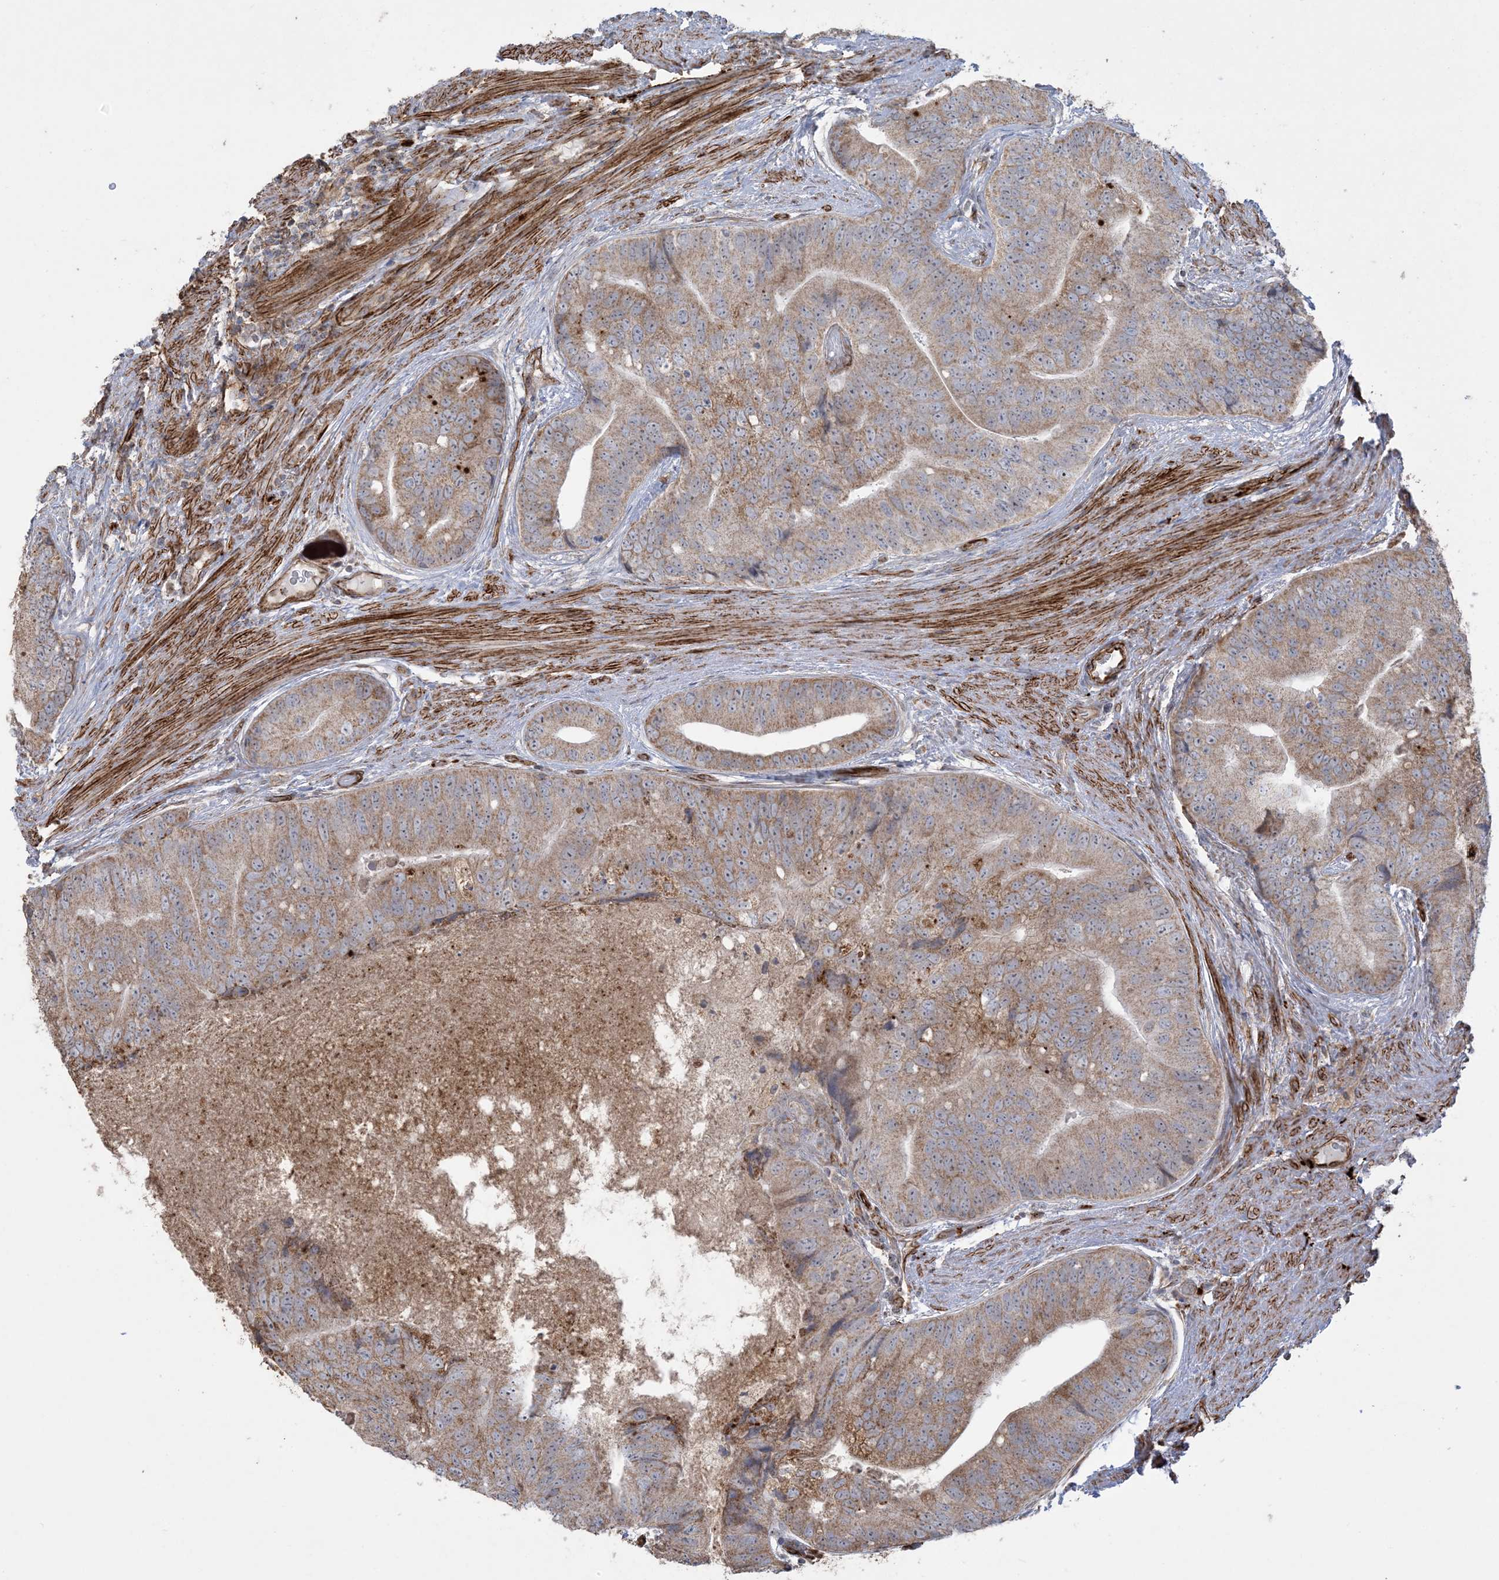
{"staining": {"intensity": "moderate", "quantity": ">75%", "location": "cytoplasmic/membranous"}, "tissue": "prostate cancer", "cell_type": "Tumor cells", "image_type": "cancer", "snomed": [{"axis": "morphology", "description": "Adenocarcinoma, High grade"}, {"axis": "topography", "description": "Prostate"}], "caption": "Immunohistochemistry (IHC) micrograph of human prostate cancer (high-grade adenocarcinoma) stained for a protein (brown), which displays medium levels of moderate cytoplasmic/membranous expression in approximately >75% of tumor cells.", "gene": "AGA", "patient": {"sex": "male", "age": 70}}